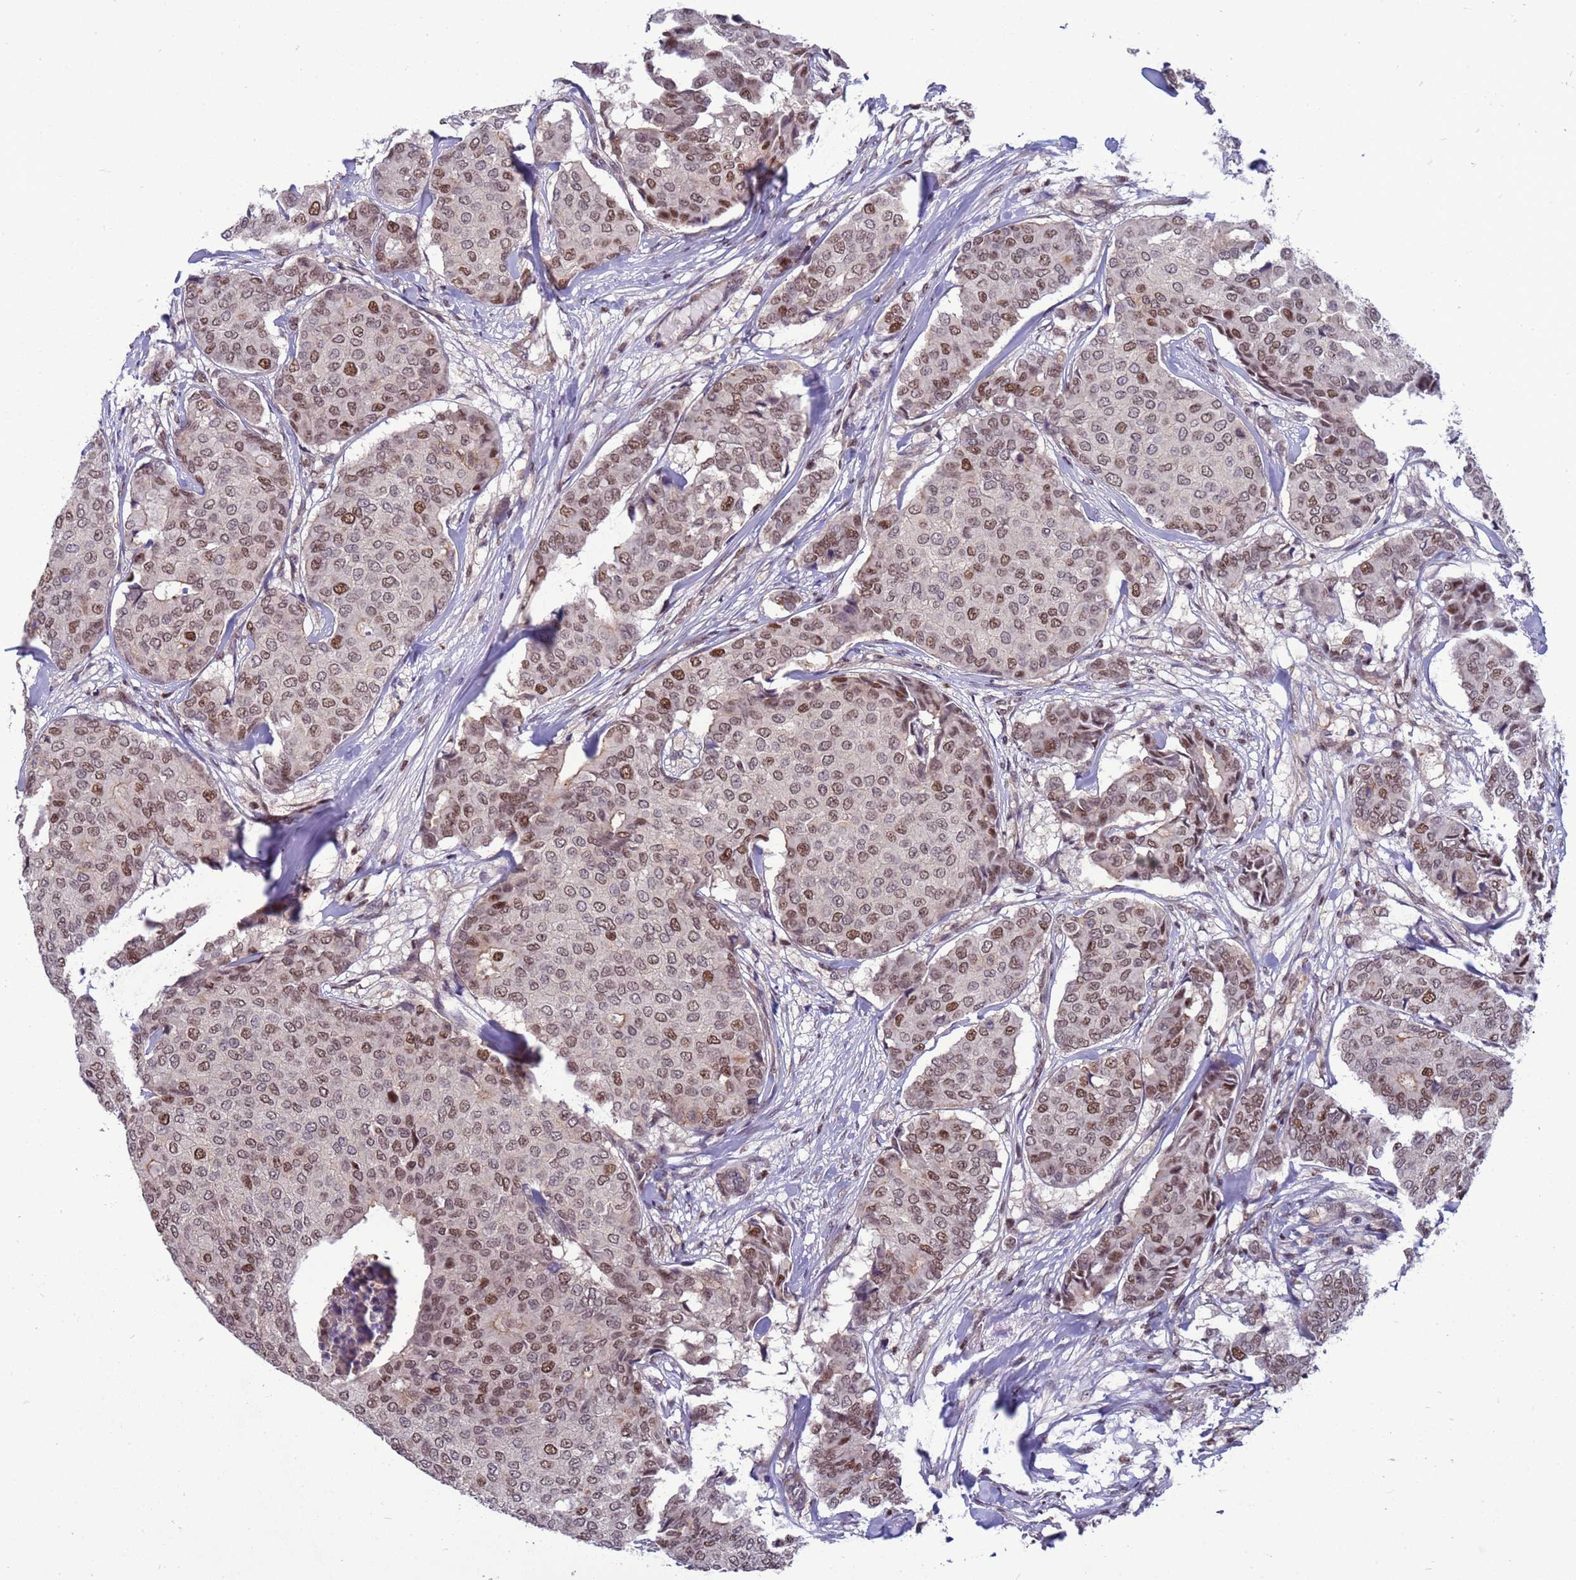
{"staining": {"intensity": "moderate", "quantity": ">75%", "location": "nuclear"}, "tissue": "breast cancer", "cell_type": "Tumor cells", "image_type": "cancer", "snomed": [{"axis": "morphology", "description": "Duct carcinoma"}, {"axis": "topography", "description": "Breast"}], "caption": "Human breast cancer stained with a protein marker shows moderate staining in tumor cells.", "gene": "NSL1", "patient": {"sex": "female", "age": 75}}